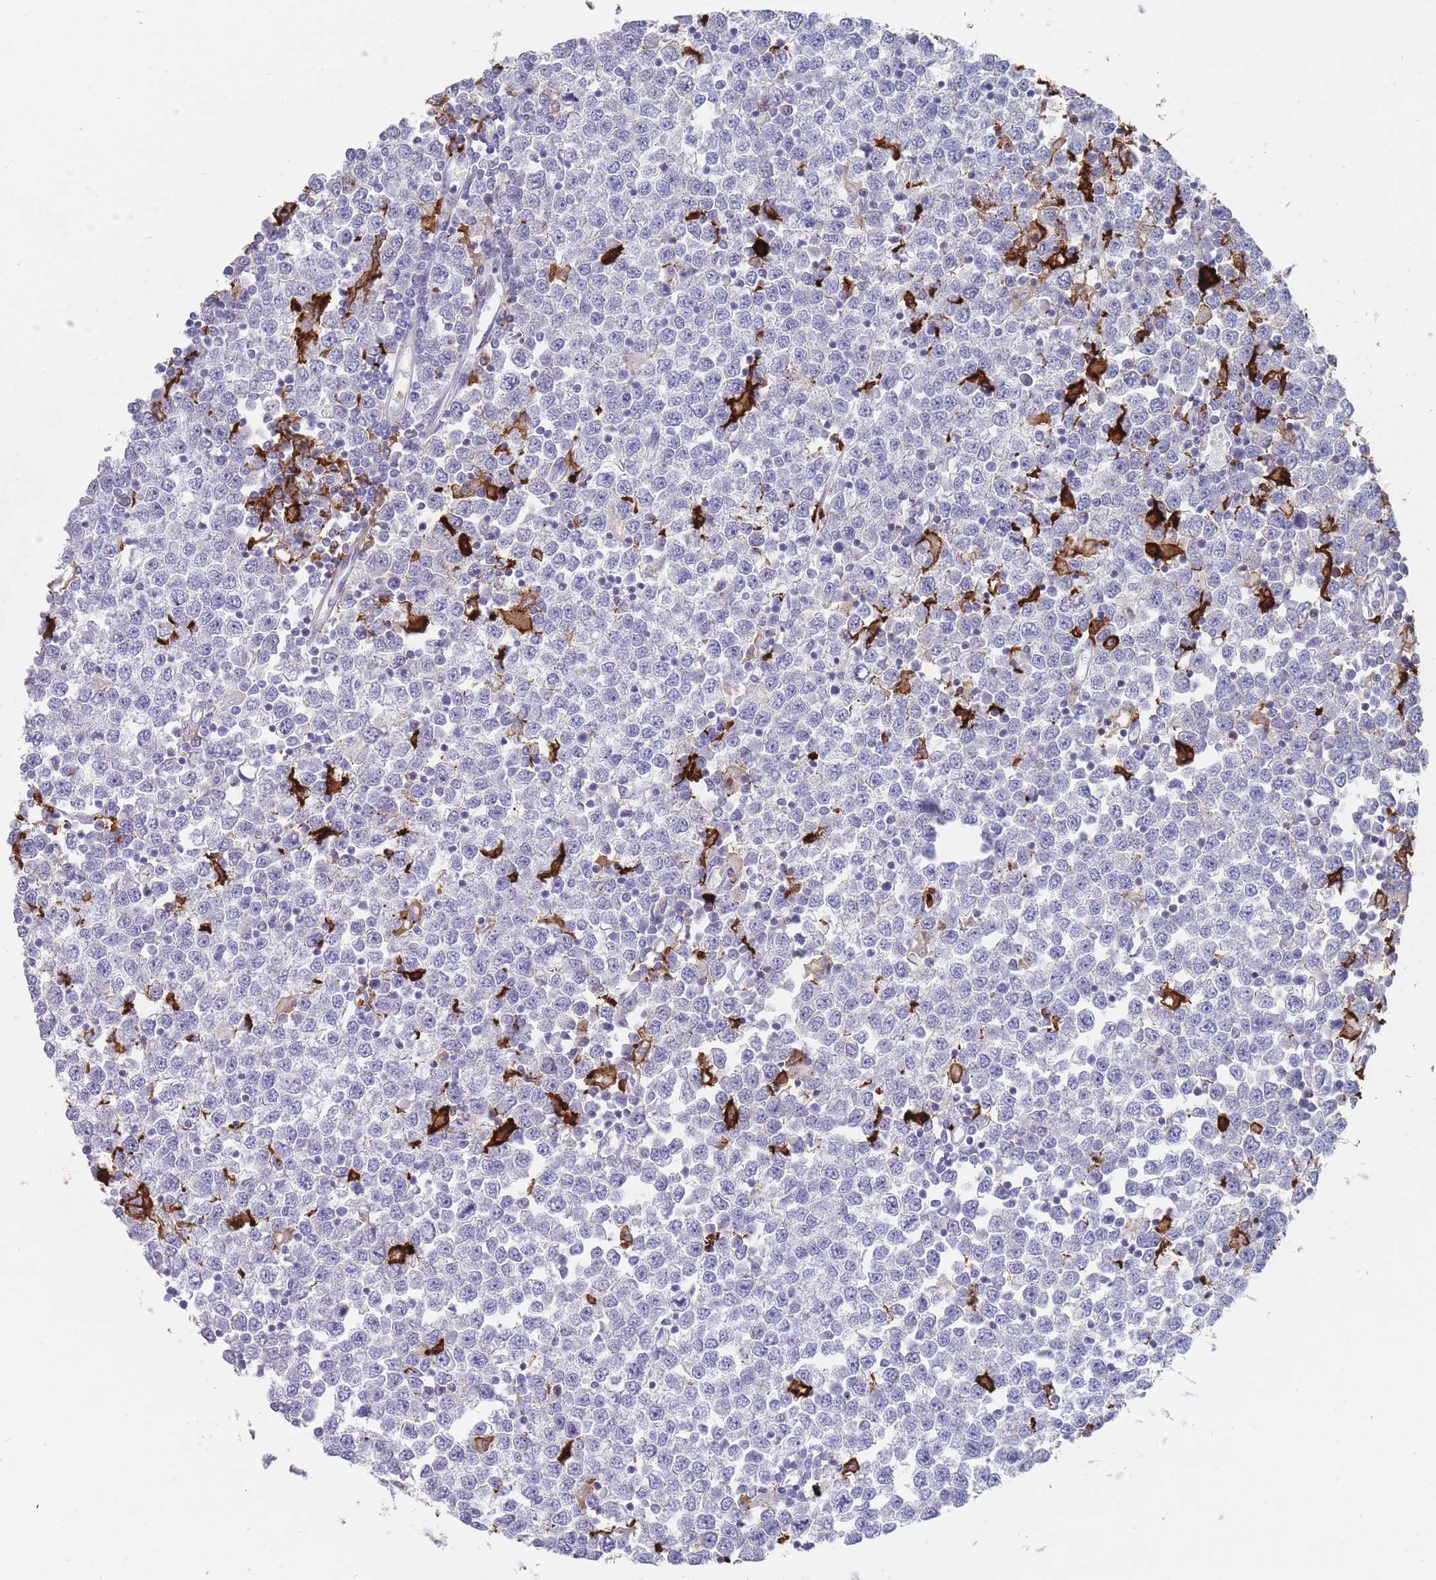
{"staining": {"intensity": "negative", "quantity": "none", "location": "none"}, "tissue": "testis cancer", "cell_type": "Tumor cells", "image_type": "cancer", "snomed": [{"axis": "morphology", "description": "Seminoma, NOS"}, {"axis": "topography", "description": "Testis"}], "caption": "The histopathology image exhibits no significant staining in tumor cells of seminoma (testis).", "gene": "AIF1", "patient": {"sex": "male", "age": 65}}